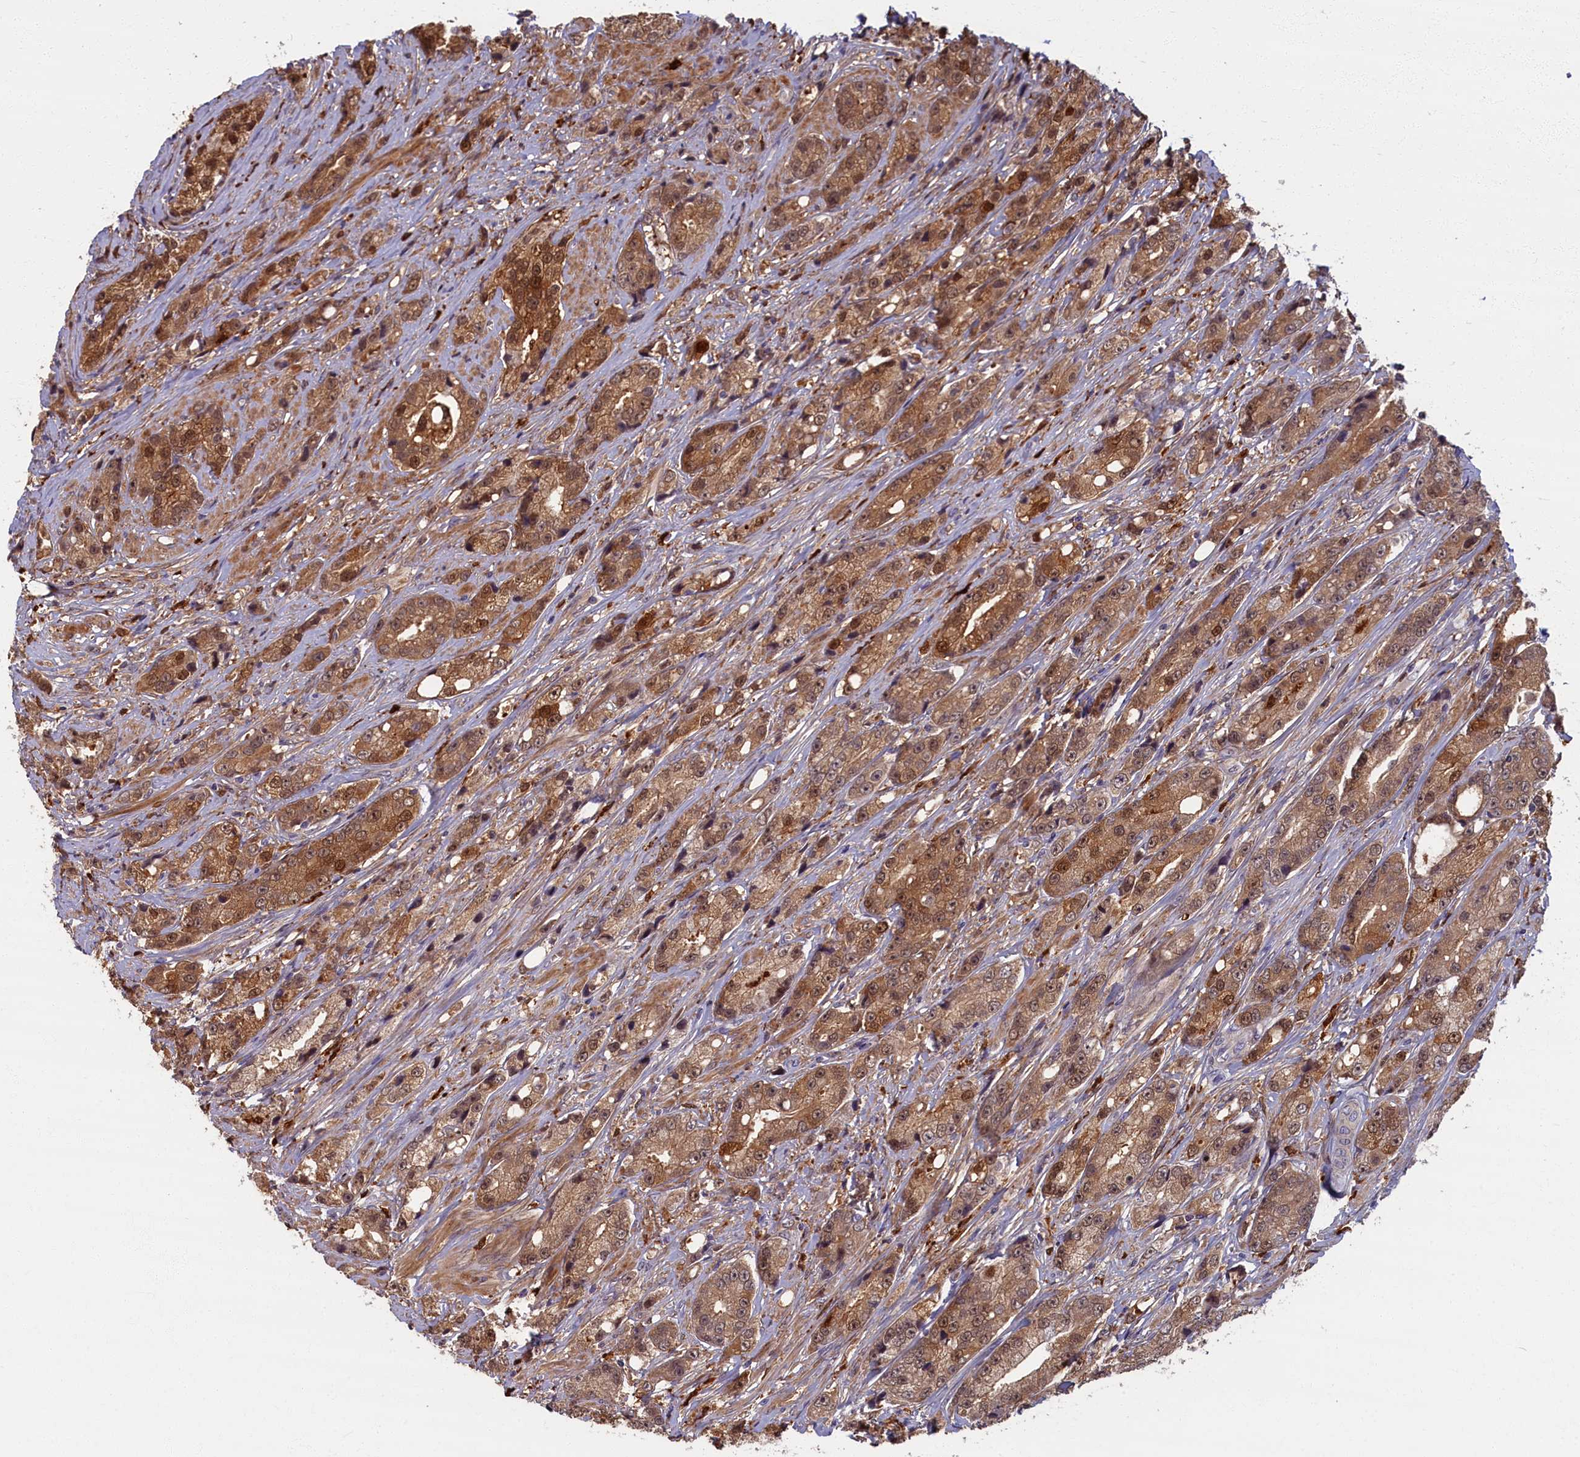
{"staining": {"intensity": "moderate", "quantity": ">75%", "location": "cytoplasmic/membranous,nuclear"}, "tissue": "prostate cancer", "cell_type": "Tumor cells", "image_type": "cancer", "snomed": [{"axis": "morphology", "description": "Adenocarcinoma, High grade"}, {"axis": "topography", "description": "Prostate"}], "caption": "Immunohistochemistry staining of high-grade adenocarcinoma (prostate), which demonstrates medium levels of moderate cytoplasmic/membranous and nuclear expression in about >75% of tumor cells indicating moderate cytoplasmic/membranous and nuclear protein positivity. The staining was performed using DAB (brown) for protein detection and nuclei were counterstained in hematoxylin (blue).", "gene": "BLVRB", "patient": {"sex": "male", "age": 74}}